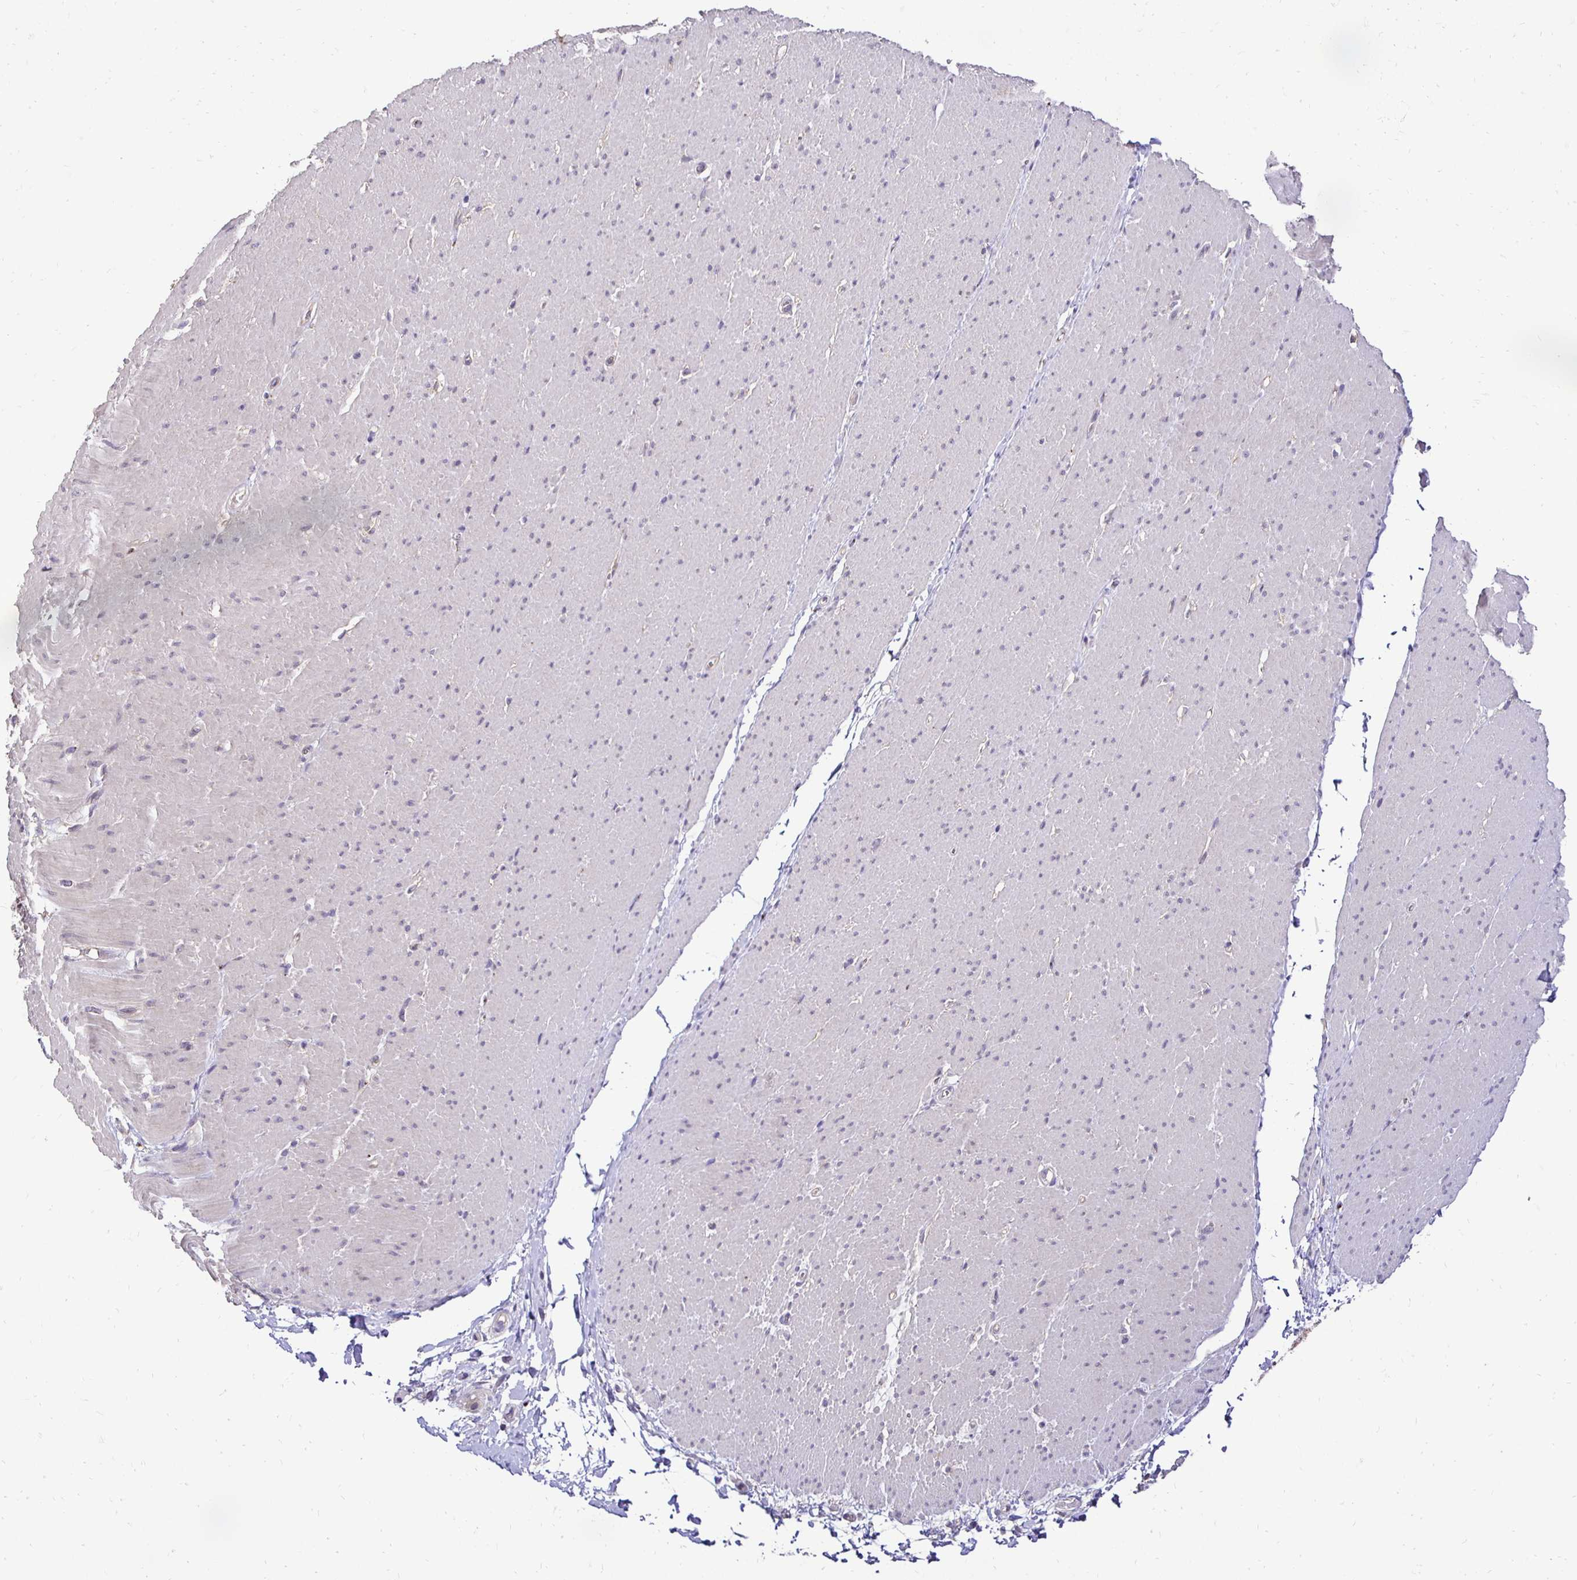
{"staining": {"intensity": "negative", "quantity": "none", "location": "none"}, "tissue": "smooth muscle", "cell_type": "Smooth muscle cells", "image_type": "normal", "snomed": [{"axis": "morphology", "description": "Normal tissue, NOS"}, {"axis": "topography", "description": "Smooth muscle"}, {"axis": "topography", "description": "Rectum"}], "caption": "IHC of unremarkable smooth muscle displays no staining in smooth muscle cells.", "gene": "SLC9A1", "patient": {"sex": "male", "age": 53}}